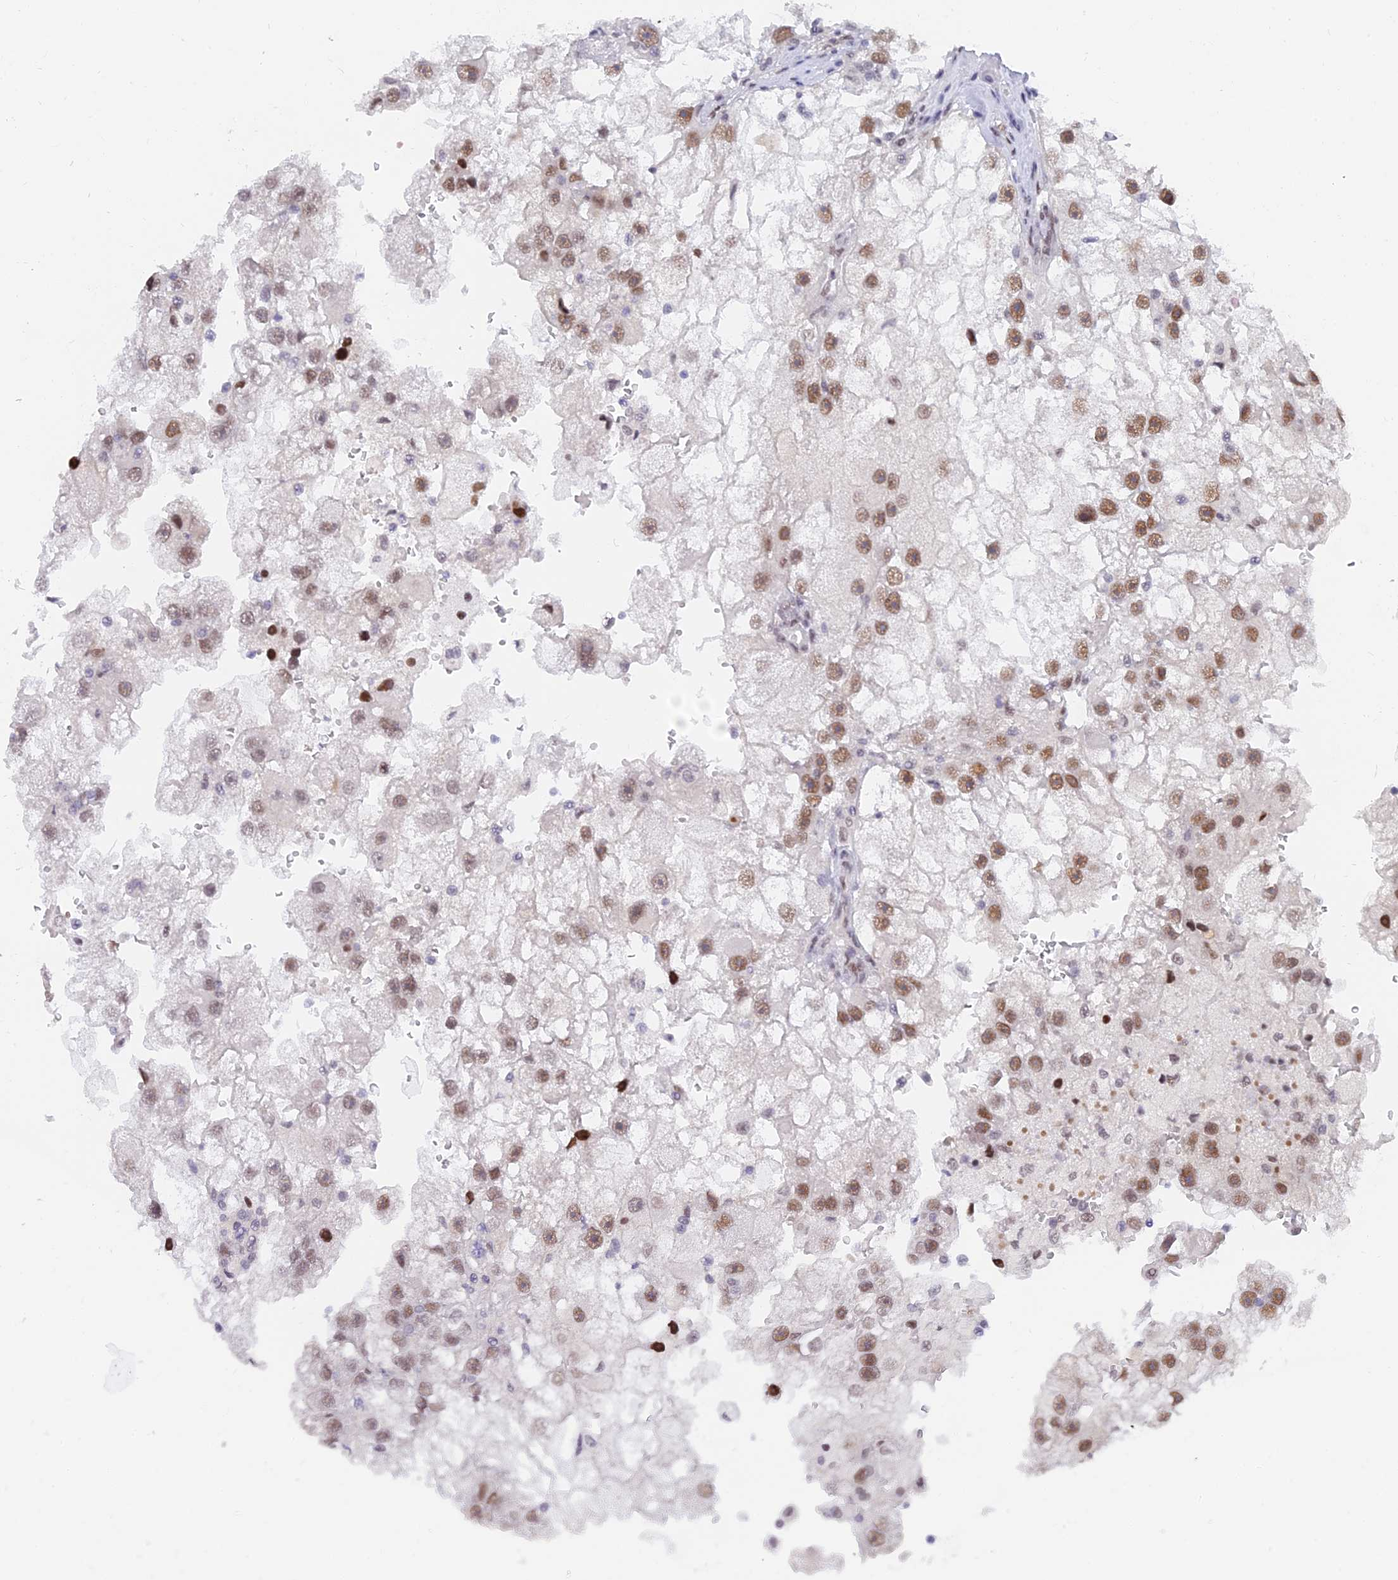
{"staining": {"intensity": "moderate", "quantity": ">75%", "location": "nuclear"}, "tissue": "renal cancer", "cell_type": "Tumor cells", "image_type": "cancer", "snomed": [{"axis": "morphology", "description": "Adenocarcinoma, NOS"}, {"axis": "topography", "description": "Kidney"}], "caption": "This is an image of immunohistochemistry staining of renal cancer, which shows moderate staining in the nuclear of tumor cells.", "gene": "DPY30", "patient": {"sex": "male", "age": 63}}